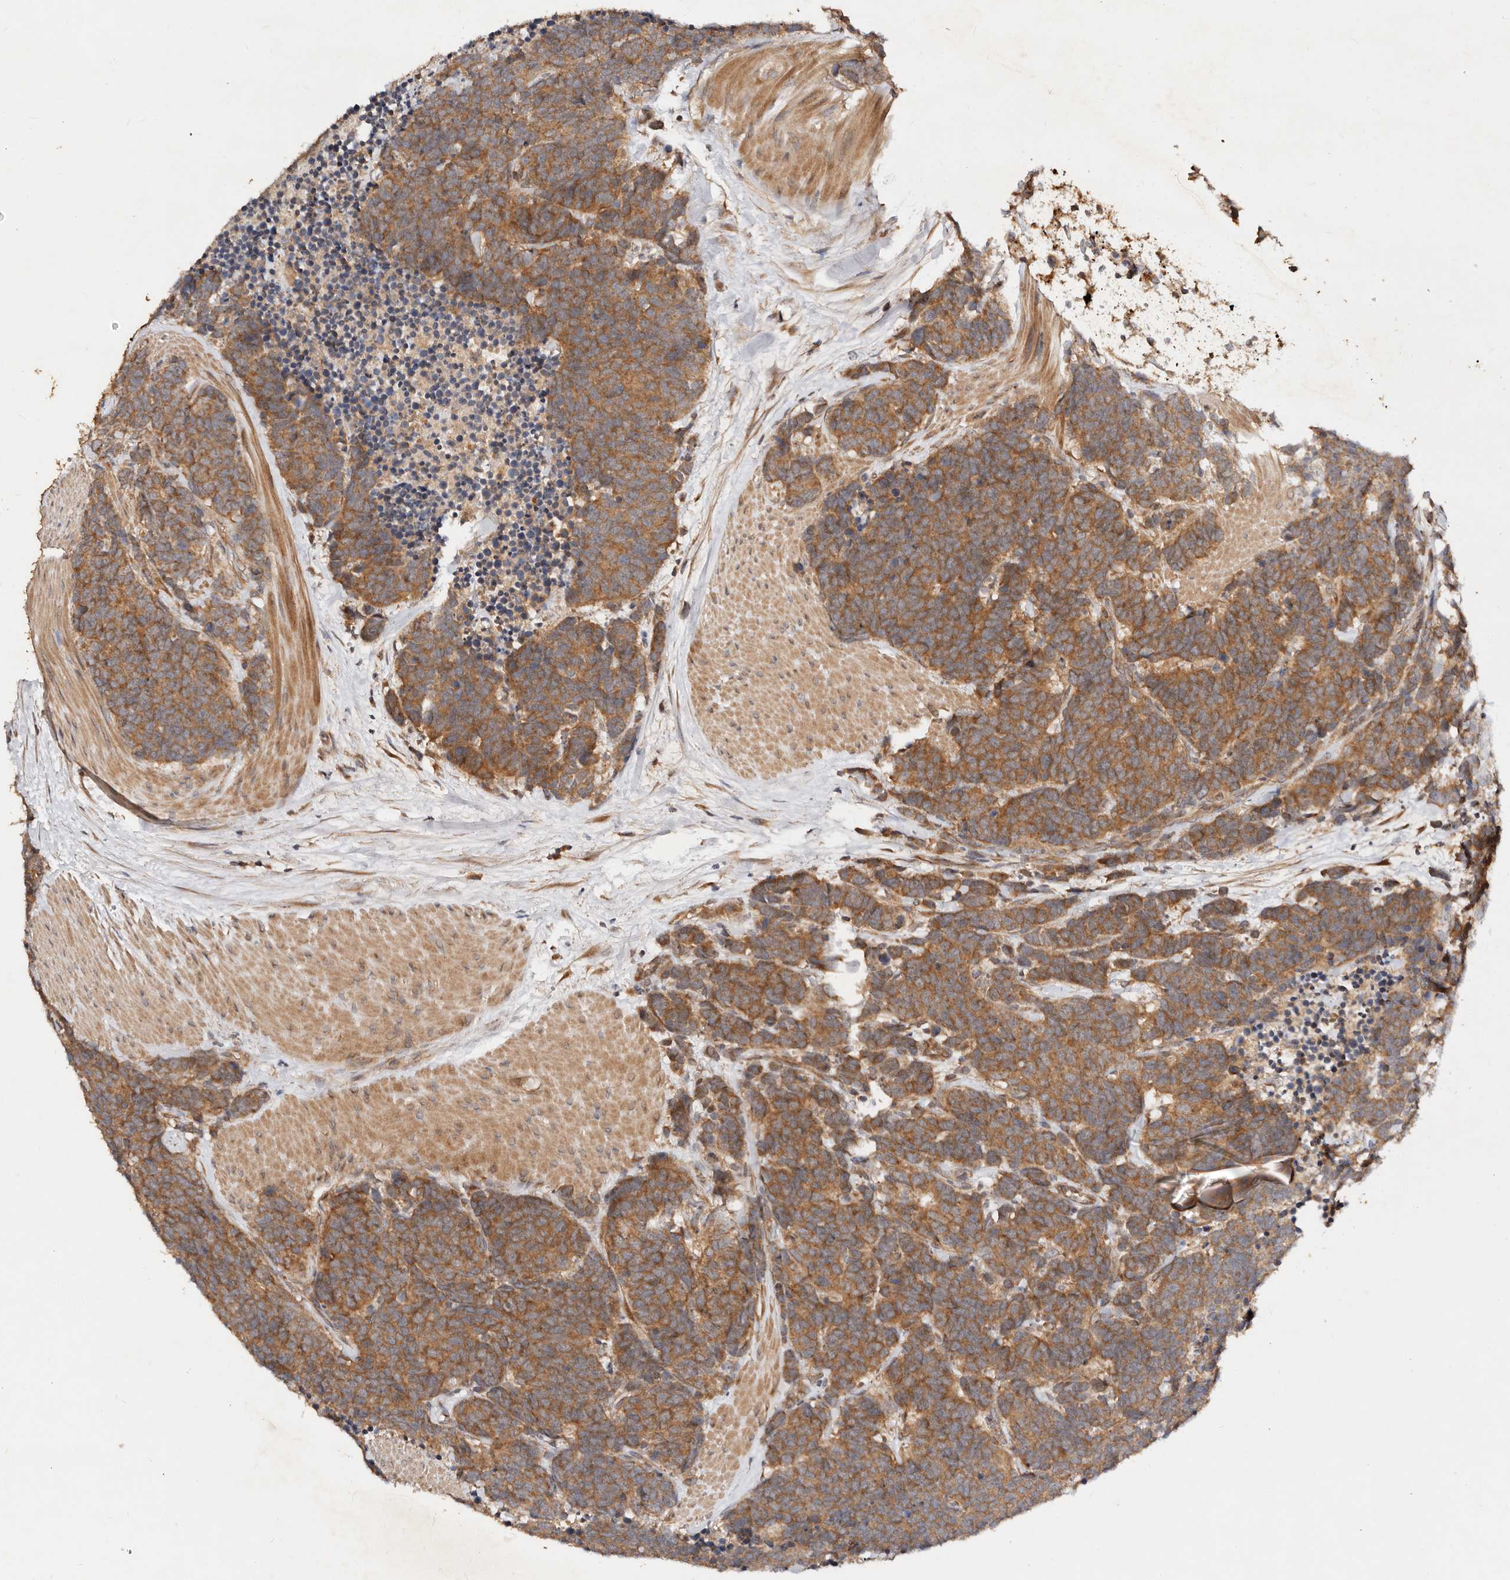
{"staining": {"intensity": "moderate", "quantity": ">75%", "location": "cytoplasmic/membranous"}, "tissue": "carcinoid", "cell_type": "Tumor cells", "image_type": "cancer", "snomed": [{"axis": "morphology", "description": "Carcinoma, NOS"}, {"axis": "morphology", "description": "Carcinoid, malignant, NOS"}, {"axis": "topography", "description": "Urinary bladder"}], "caption": "Immunohistochemical staining of carcinoid demonstrates medium levels of moderate cytoplasmic/membranous expression in approximately >75% of tumor cells. (Brightfield microscopy of DAB IHC at high magnification).", "gene": "DENND11", "patient": {"sex": "male", "age": 57}}